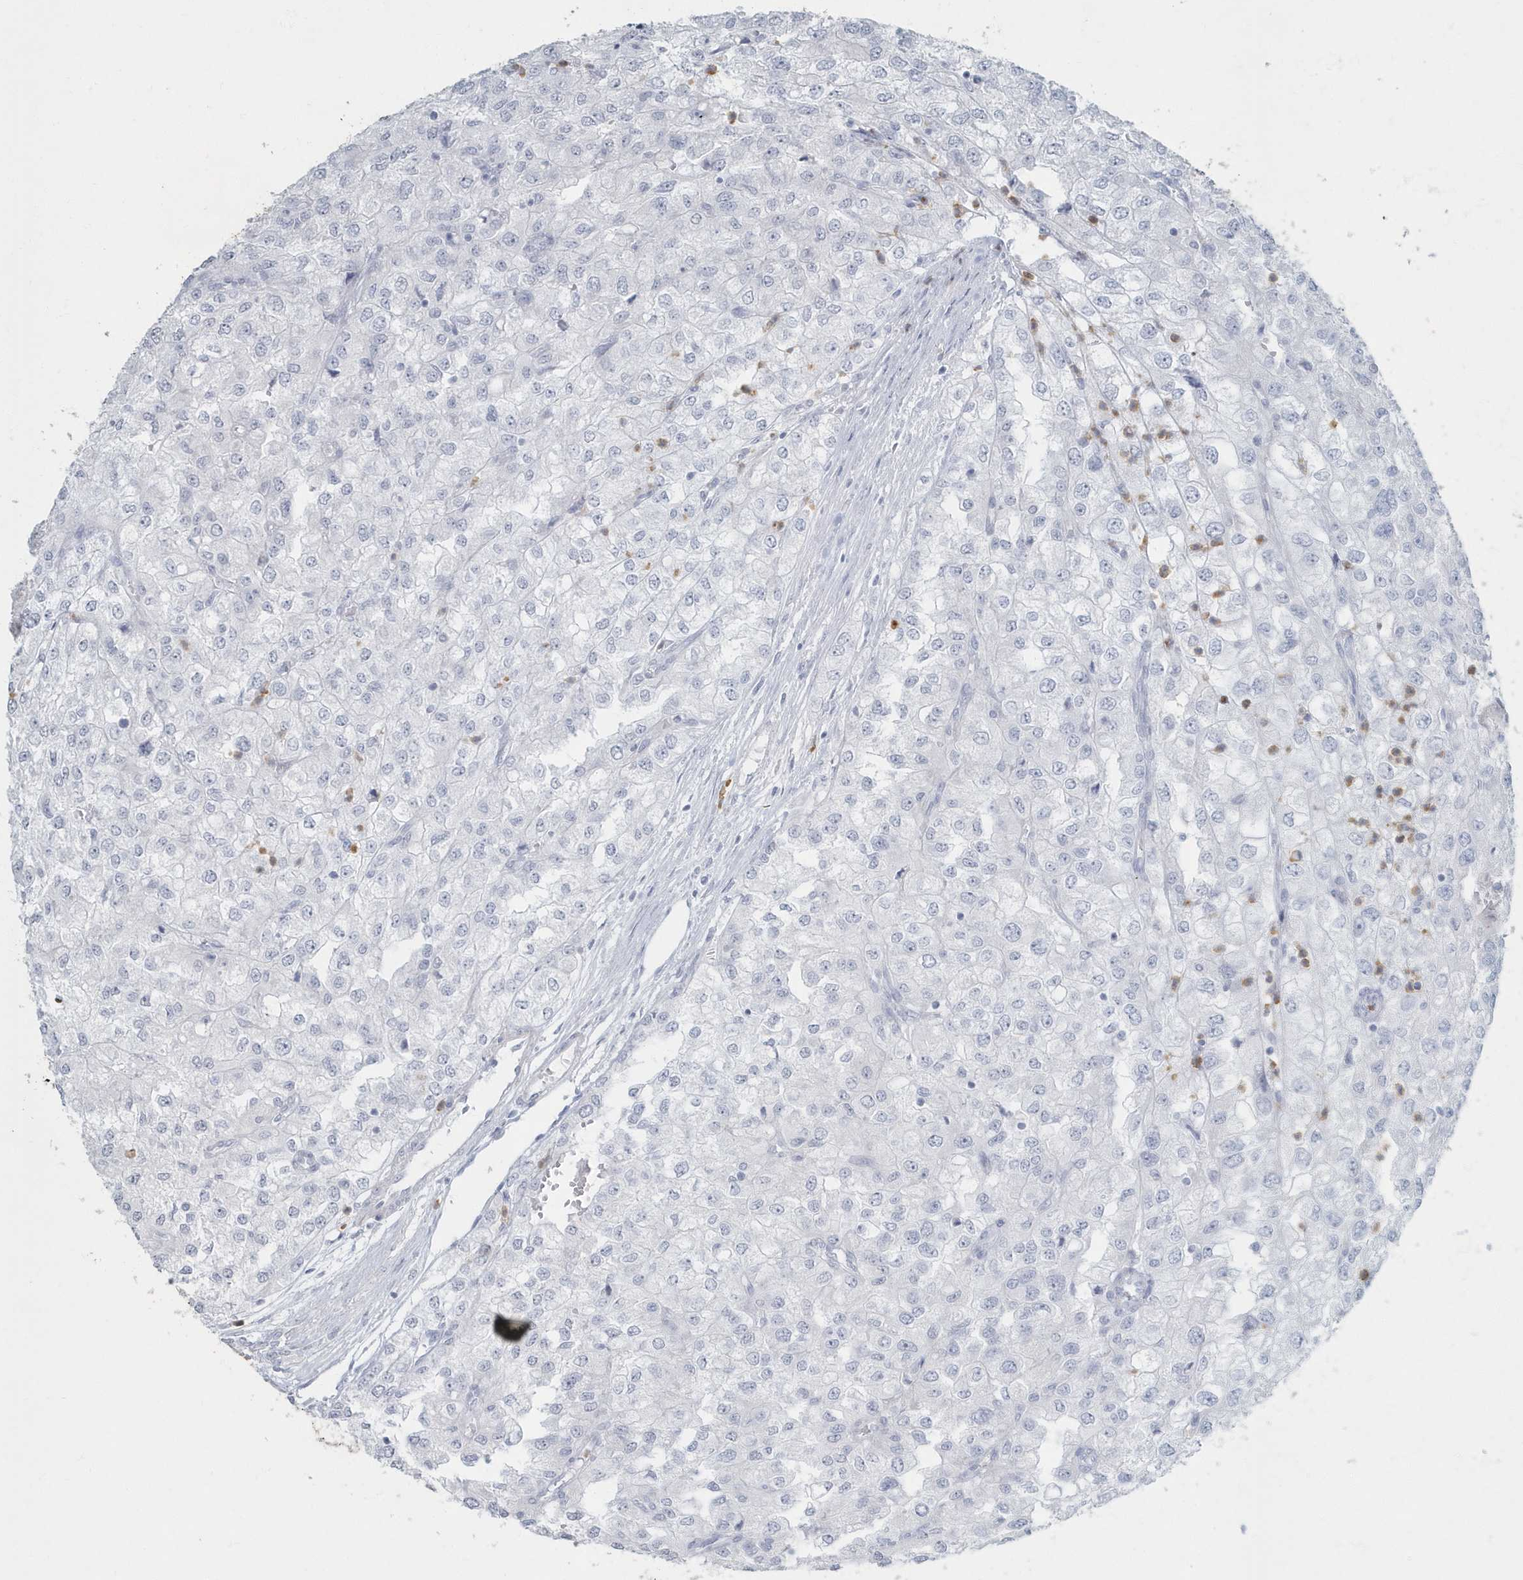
{"staining": {"intensity": "negative", "quantity": "none", "location": "none"}, "tissue": "renal cancer", "cell_type": "Tumor cells", "image_type": "cancer", "snomed": [{"axis": "morphology", "description": "Adenocarcinoma, NOS"}, {"axis": "topography", "description": "Kidney"}], "caption": "High power microscopy photomicrograph of an immunohistochemistry (IHC) image of renal adenocarcinoma, revealing no significant positivity in tumor cells. Brightfield microscopy of IHC stained with DAB (brown) and hematoxylin (blue), captured at high magnification.", "gene": "MYOT", "patient": {"sex": "female", "age": 54}}